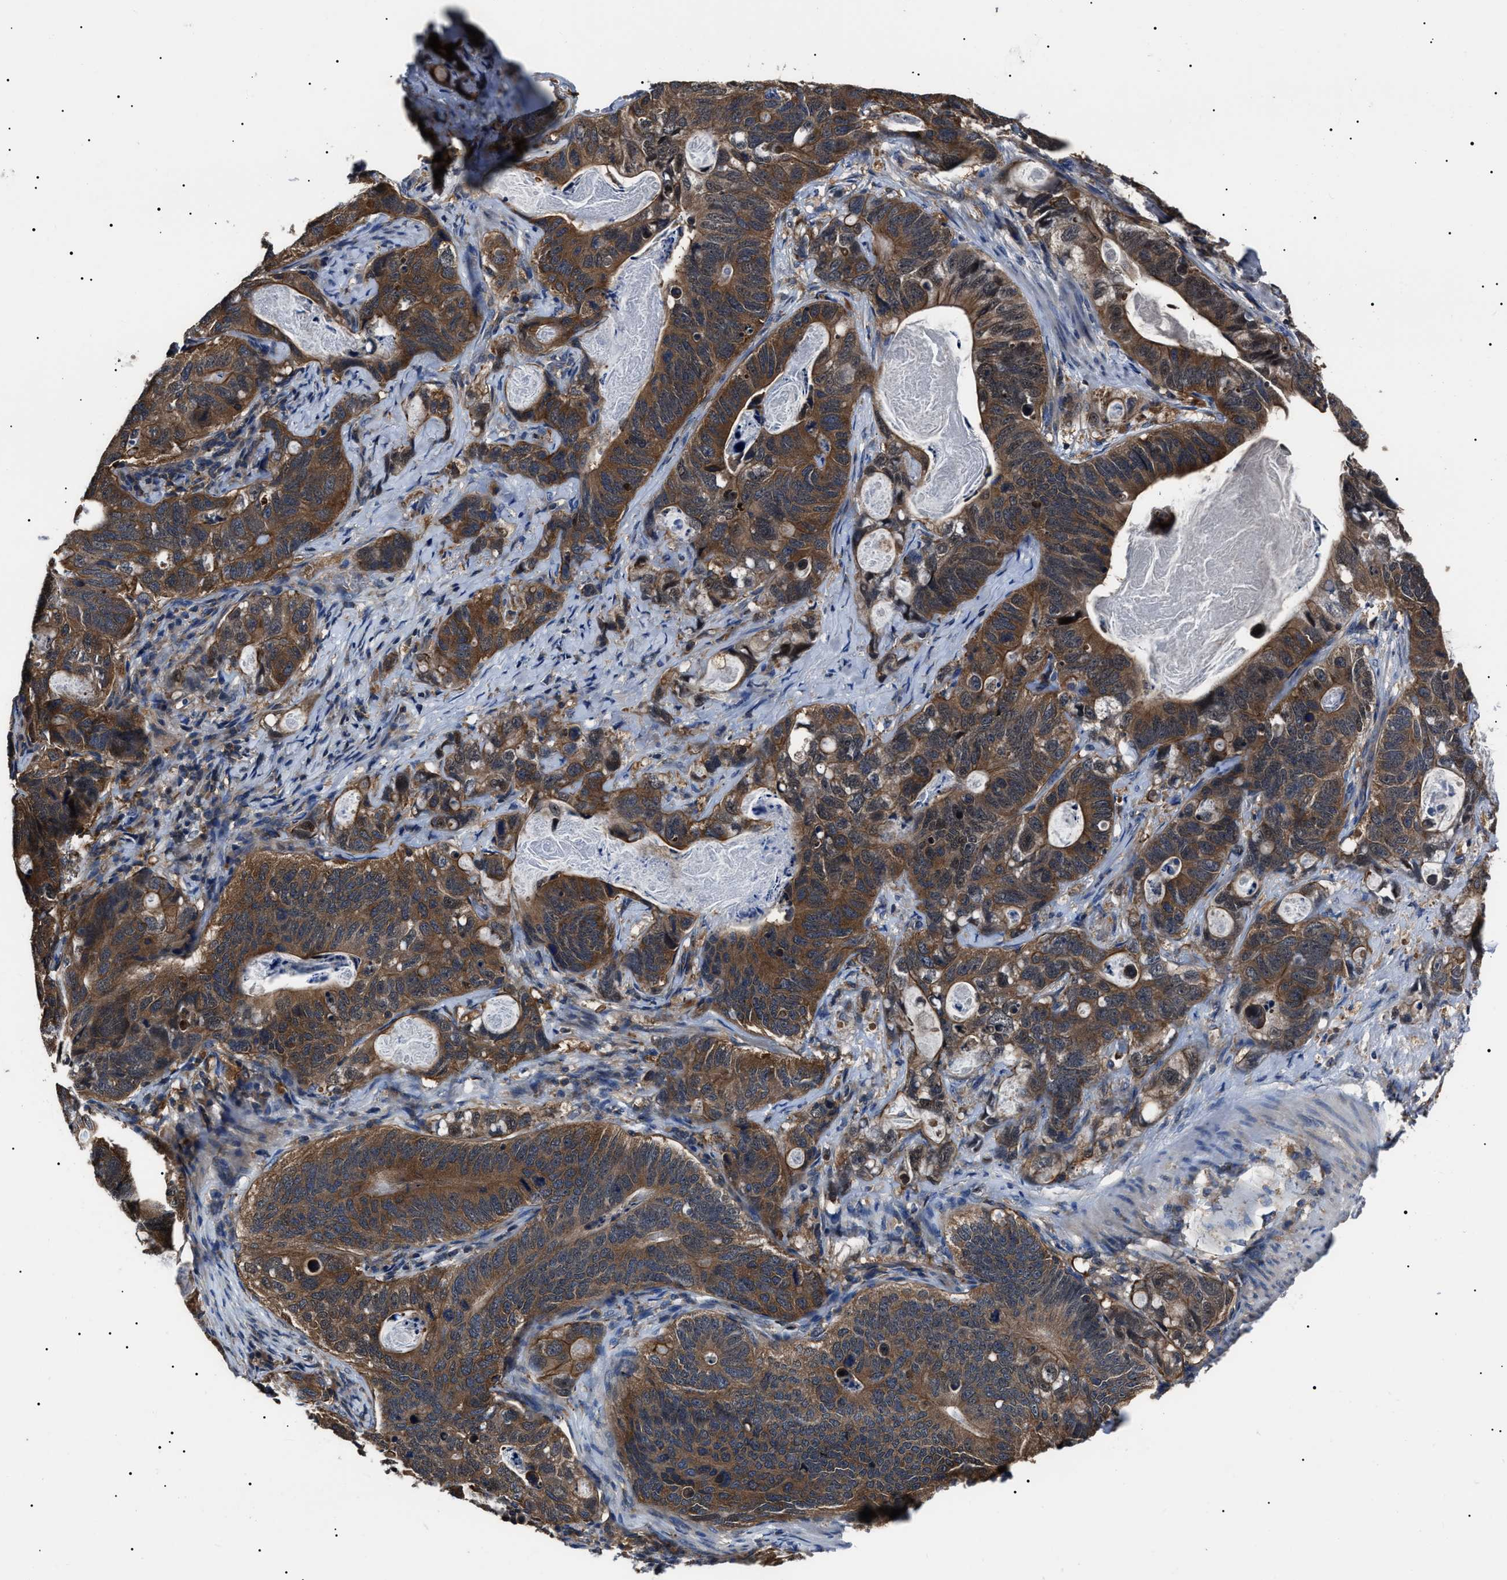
{"staining": {"intensity": "moderate", "quantity": ">75%", "location": "cytoplasmic/membranous"}, "tissue": "stomach cancer", "cell_type": "Tumor cells", "image_type": "cancer", "snomed": [{"axis": "morphology", "description": "Normal tissue, NOS"}, {"axis": "morphology", "description": "Adenocarcinoma, NOS"}, {"axis": "topography", "description": "Stomach"}], "caption": "Moderate cytoplasmic/membranous staining is present in about >75% of tumor cells in stomach cancer. The staining was performed using DAB (3,3'-diaminobenzidine) to visualize the protein expression in brown, while the nuclei were stained in blue with hematoxylin (Magnification: 20x).", "gene": "CCT8", "patient": {"sex": "female", "age": 89}}